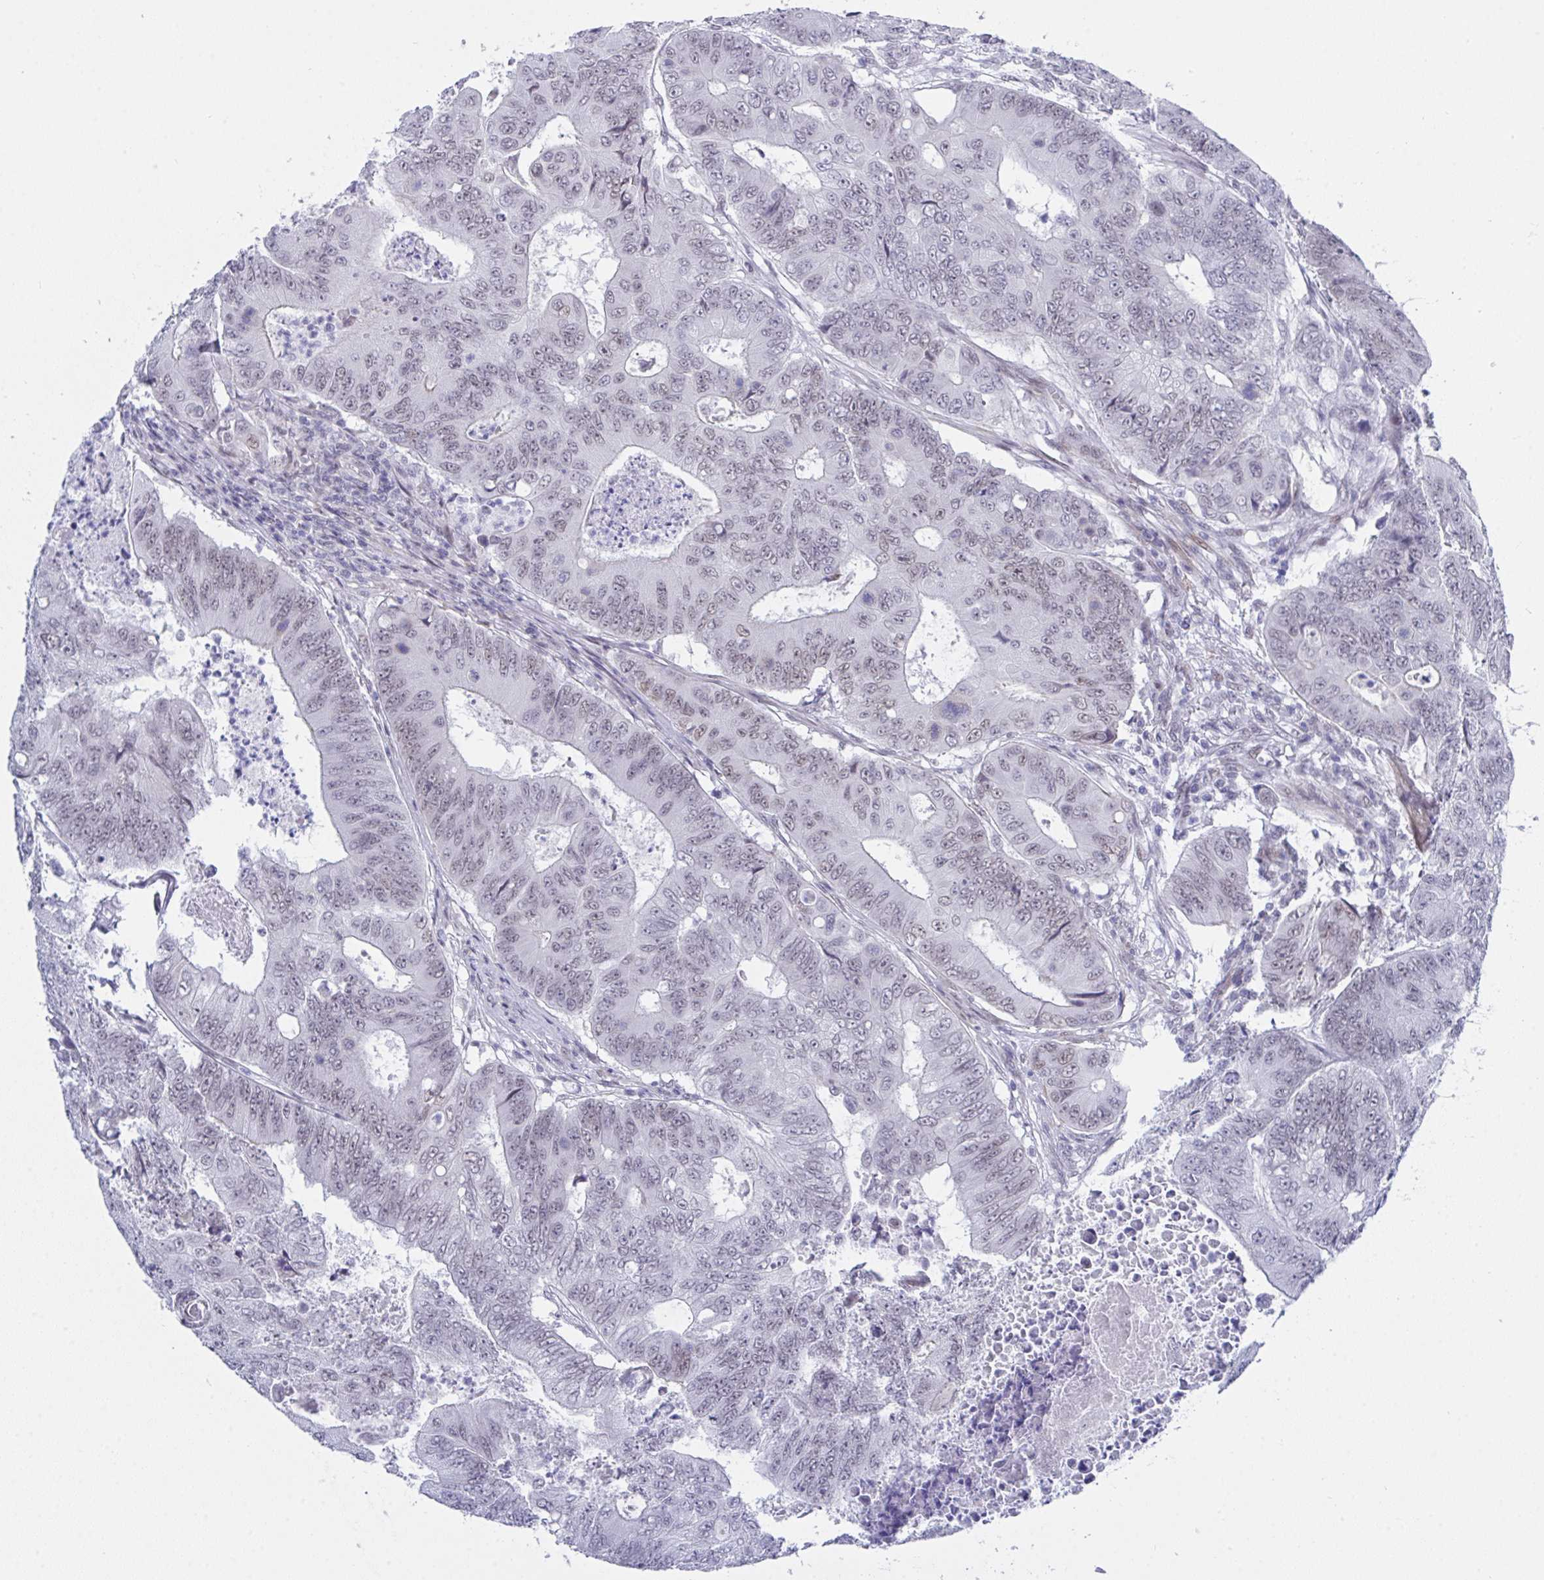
{"staining": {"intensity": "weak", "quantity": "<25%", "location": "nuclear"}, "tissue": "colorectal cancer", "cell_type": "Tumor cells", "image_type": "cancer", "snomed": [{"axis": "morphology", "description": "Adenocarcinoma, NOS"}, {"axis": "topography", "description": "Colon"}], "caption": "Colorectal cancer (adenocarcinoma) stained for a protein using immunohistochemistry displays no expression tumor cells.", "gene": "FBXL22", "patient": {"sex": "female", "age": 48}}